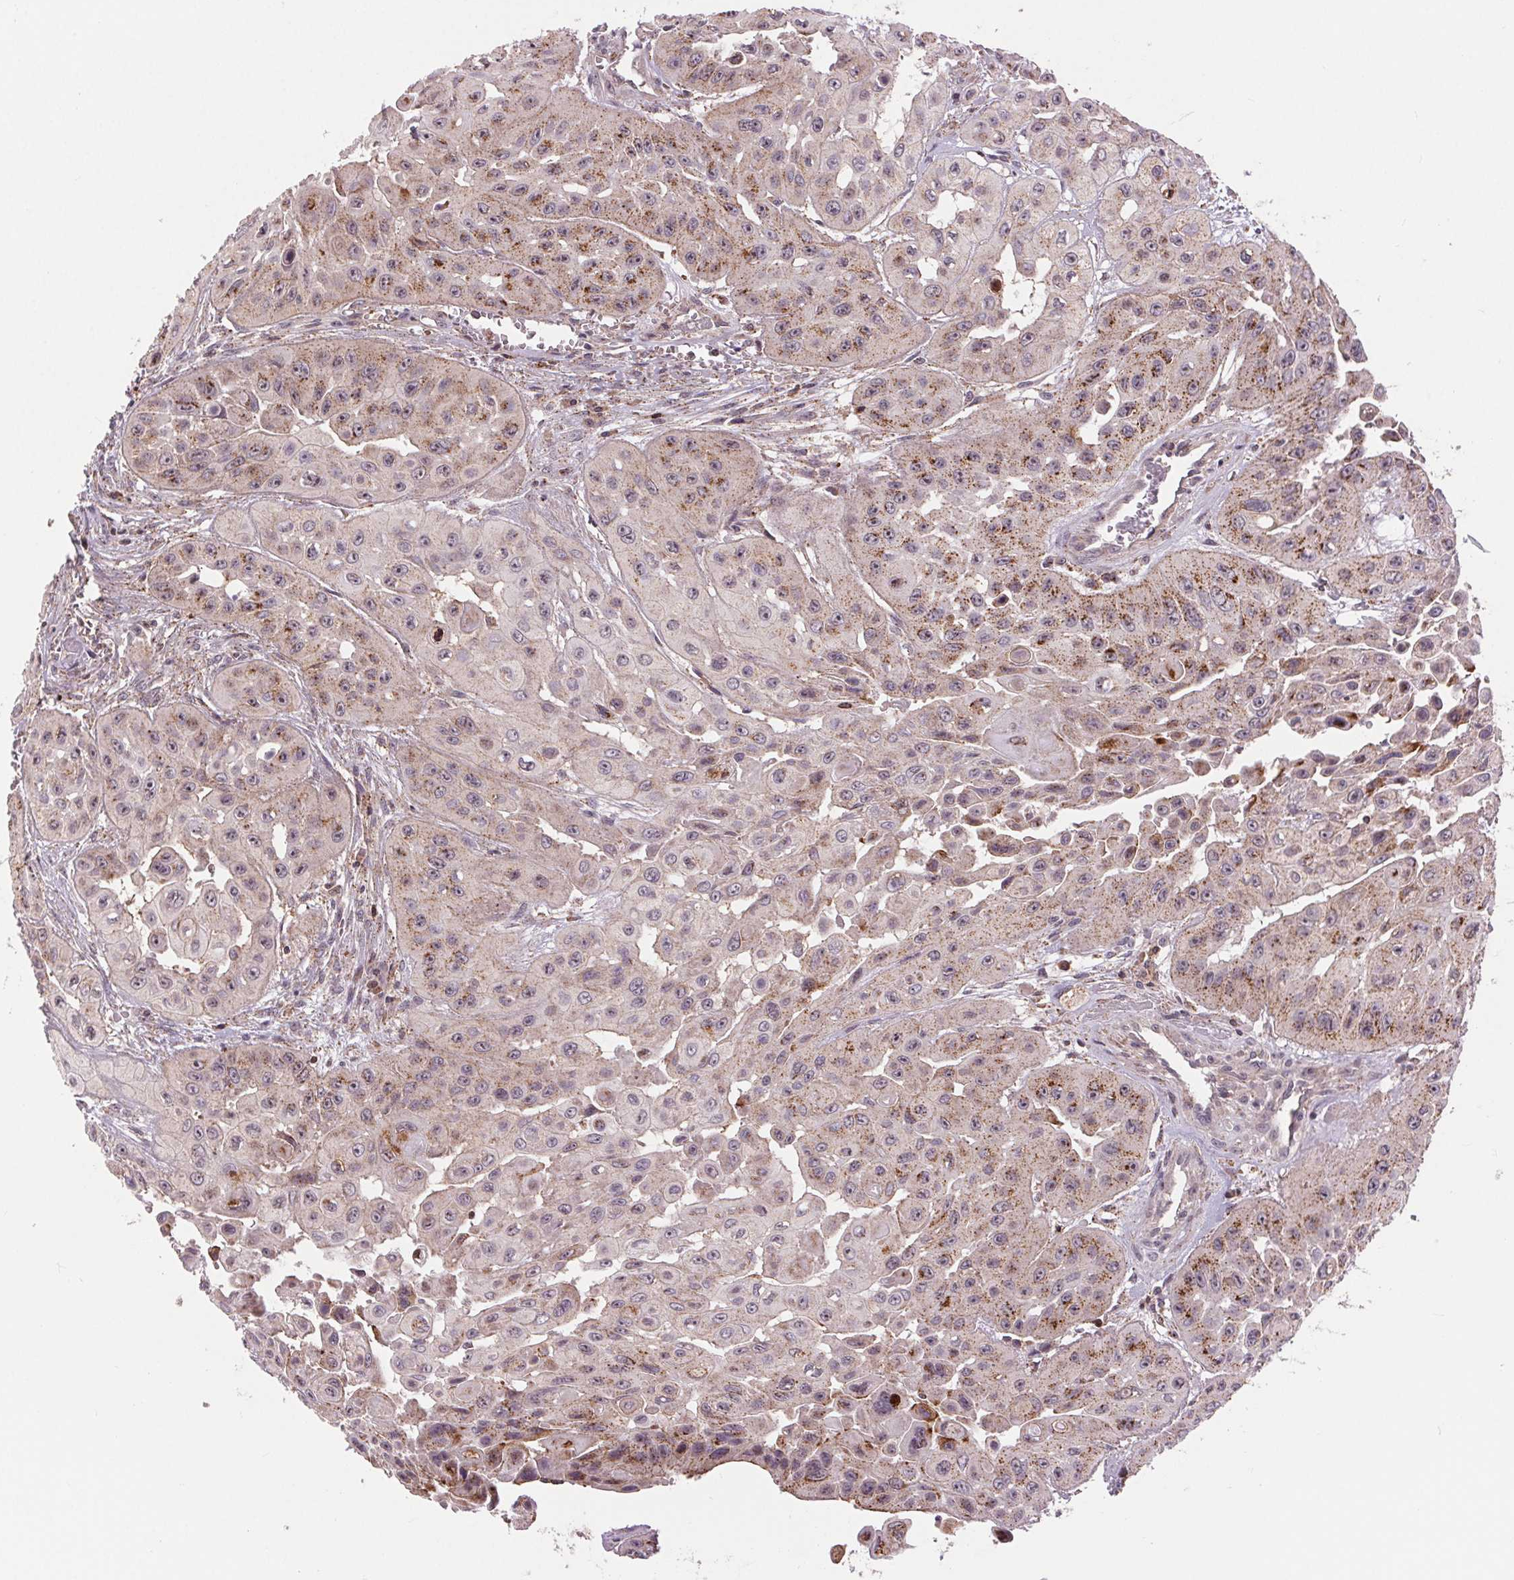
{"staining": {"intensity": "moderate", "quantity": "25%-75%", "location": "cytoplasmic/membranous,nuclear"}, "tissue": "head and neck cancer", "cell_type": "Tumor cells", "image_type": "cancer", "snomed": [{"axis": "morphology", "description": "Adenocarcinoma, NOS"}, {"axis": "topography", "description": "Head-Neck"}], "caption": "Protein staining of head and neck cancer tissue reveals moderate cytoplasmic/membranous and nuclear staining in about 25%-75% of tumor cells.", "gene": "CHMP4B", "patient": {"sex": "male", "age": 73}}